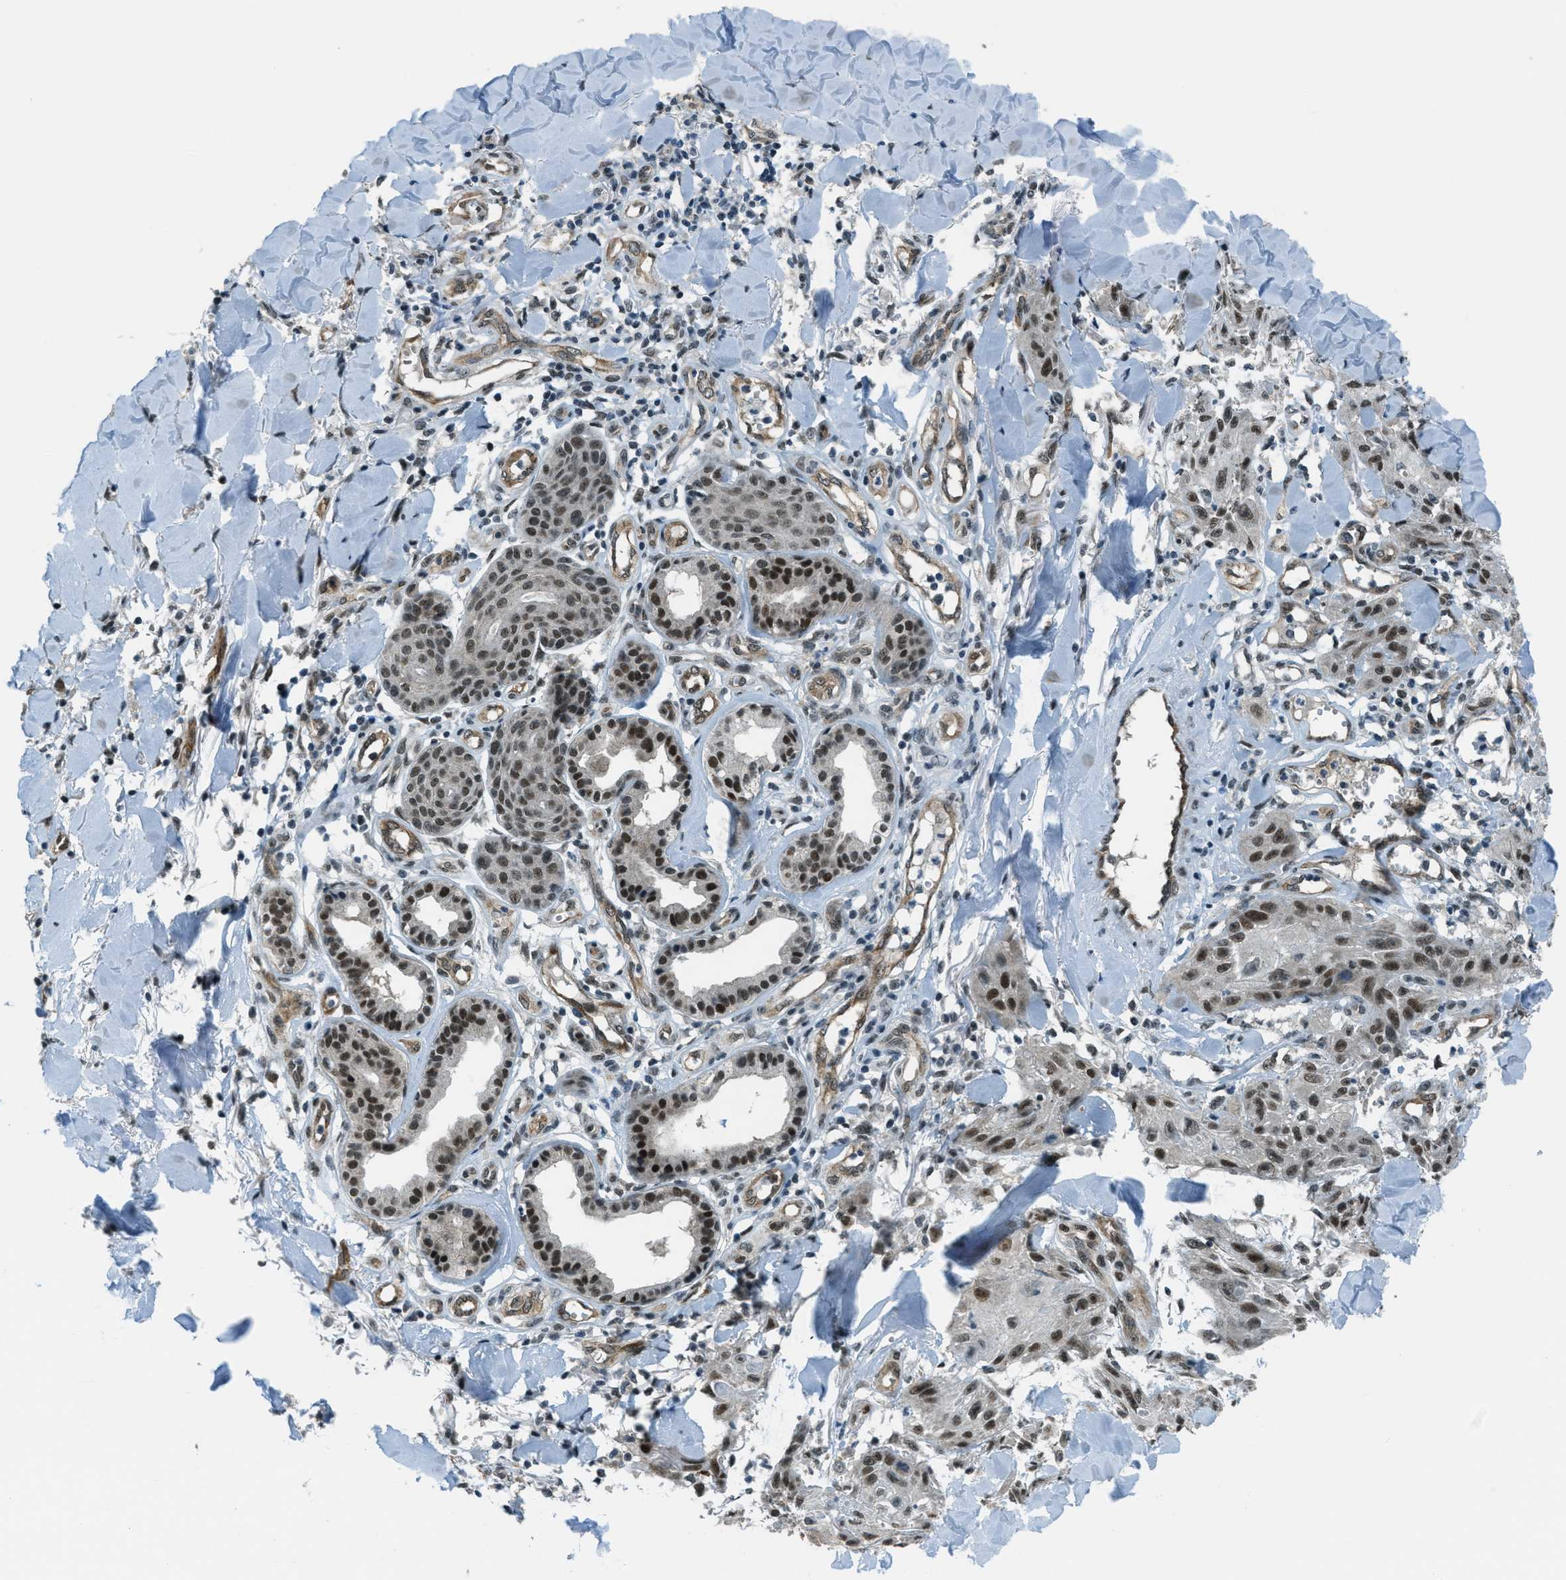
{"staining": {"intensity": "moderate", "quantity": "25%-75%", "location": "nuclear"}, "tissue": "skin cancer", "cell_type": "Tumor cells", "image_type": "cancer", "snomed": [{"axis": "morphology", "description": "Squamous cell carcinoma, NOS"}, {"axis": "topography", "description": "Skin"}], "caption": "Skin cancer stained for a protein (brown) exhibits moderate nuclear positive expression in approximately 25%-75% of tumor cells.", "gene": "KLF6", "patient": {"sex": "male", "age": 74}}